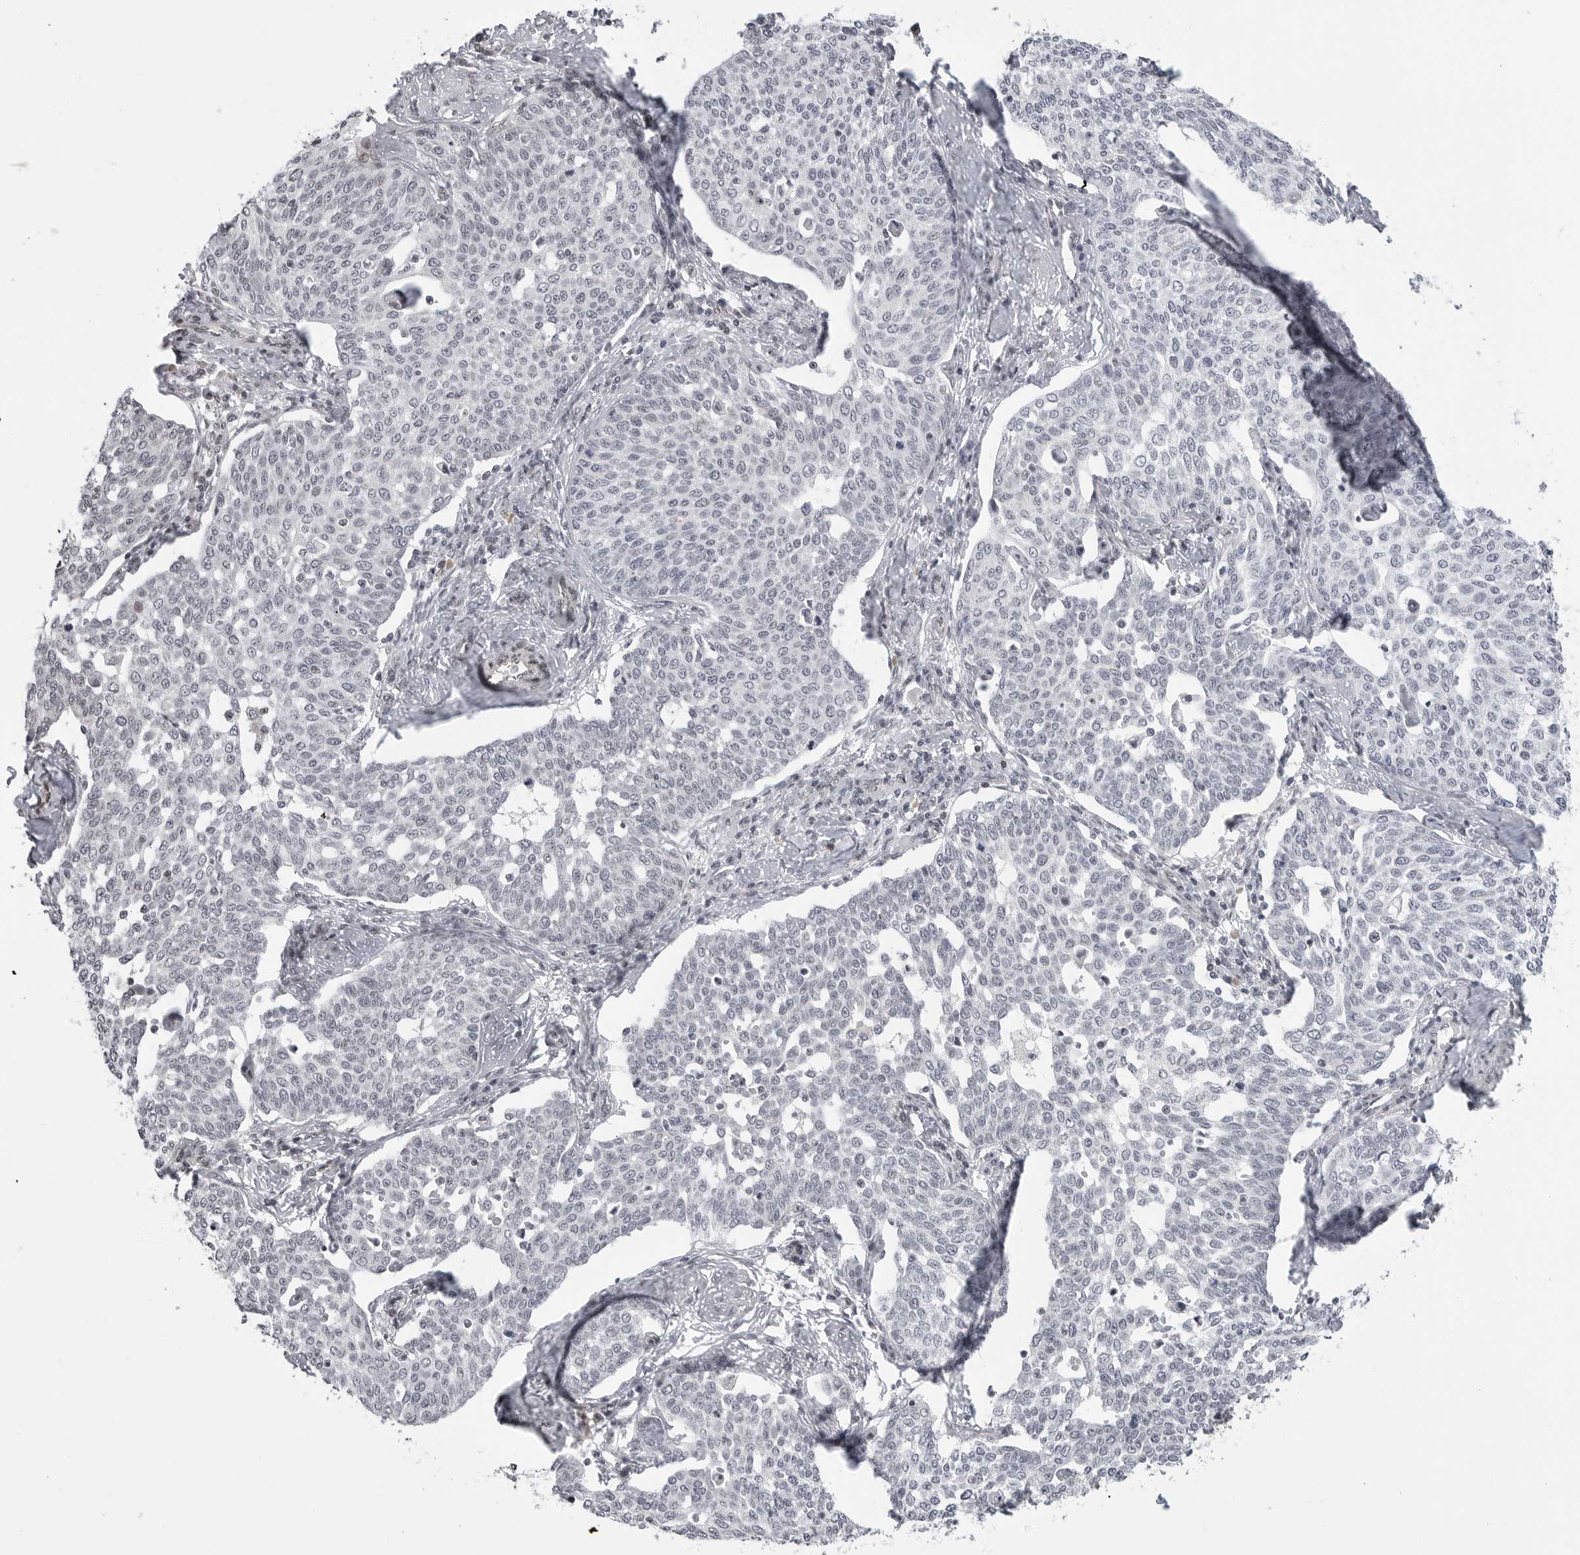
{"staining": {"intensity": "negative", "quantity": "none", "location": "none"}, "tissue": "cervical cancer", "cell_type": "Tumor cells", "image_type": "cancer", "snomed": [{"axis": "morphology", "description": "Squamous cell carcinoma, NOS"}, {"axis": "topography", "description": "Cervix"}], "caption": "An IHC image of squamous cell carcinoma (cervical) is shown. There is no staining in tumor cells of squamous cell carcinoma (cervical).", "gene": "C8orf33", "patient": {"sex": "female", "age": 34}}